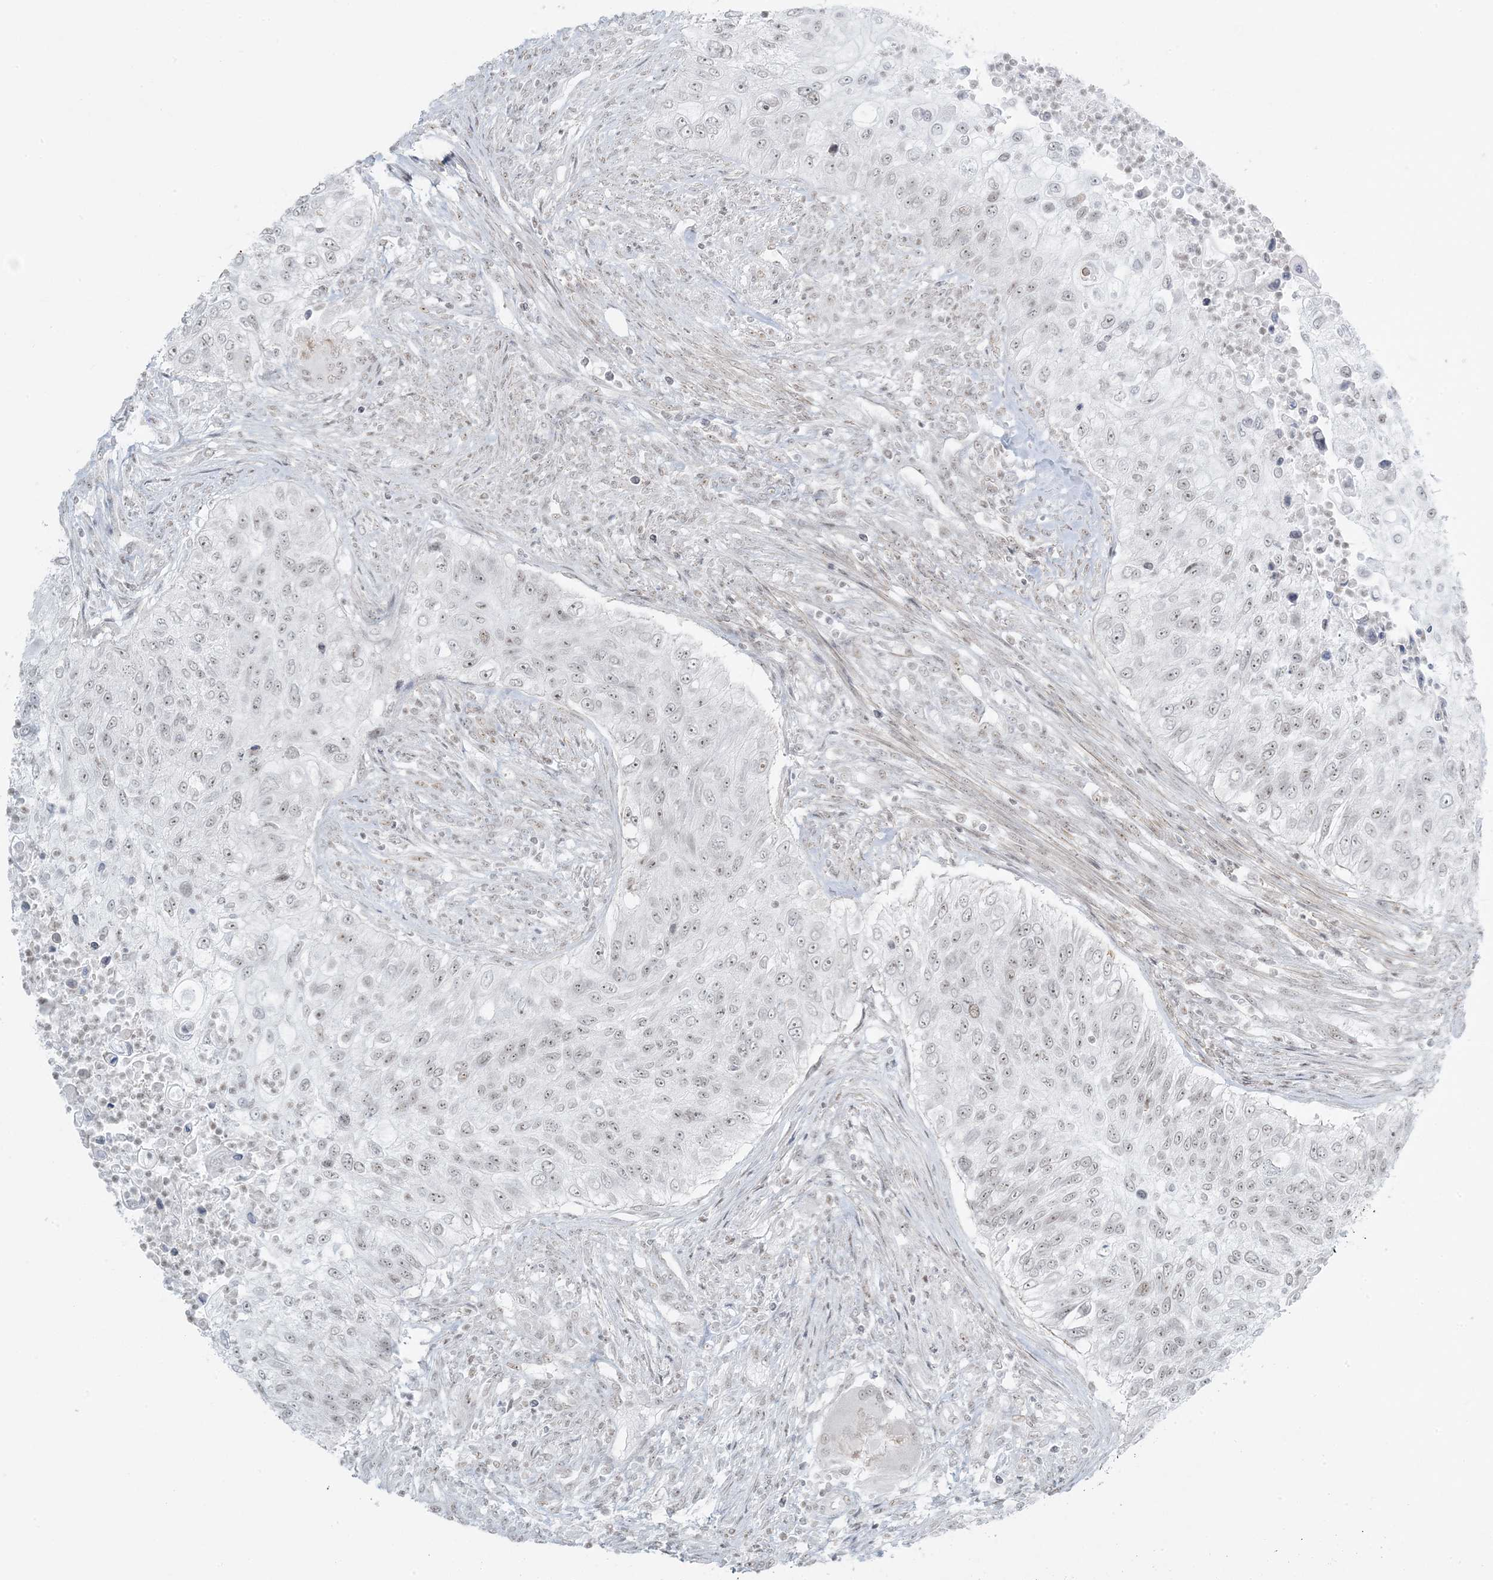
{"staining": {"intensity": "weak", "quantity": "<25%", "location": "nuclear"}, "tissue": "urothelial cancer", "cell_type": "Tumor cells", "image_type": "cancer", "snomed": [{"axis": "morphology", "description": "Urothelial carcinoma, High grade"}, {"axis": "topography", "description": "Urinary bladder"}], "caption": "High power microscopy photomicrograph of an immunohistochemistry image of urothelial carcinoma (high-grade), revealing no significant expression in tumor cells.", "gene": "ZNF787", "patient": {"sex": "female", "age": 60}}